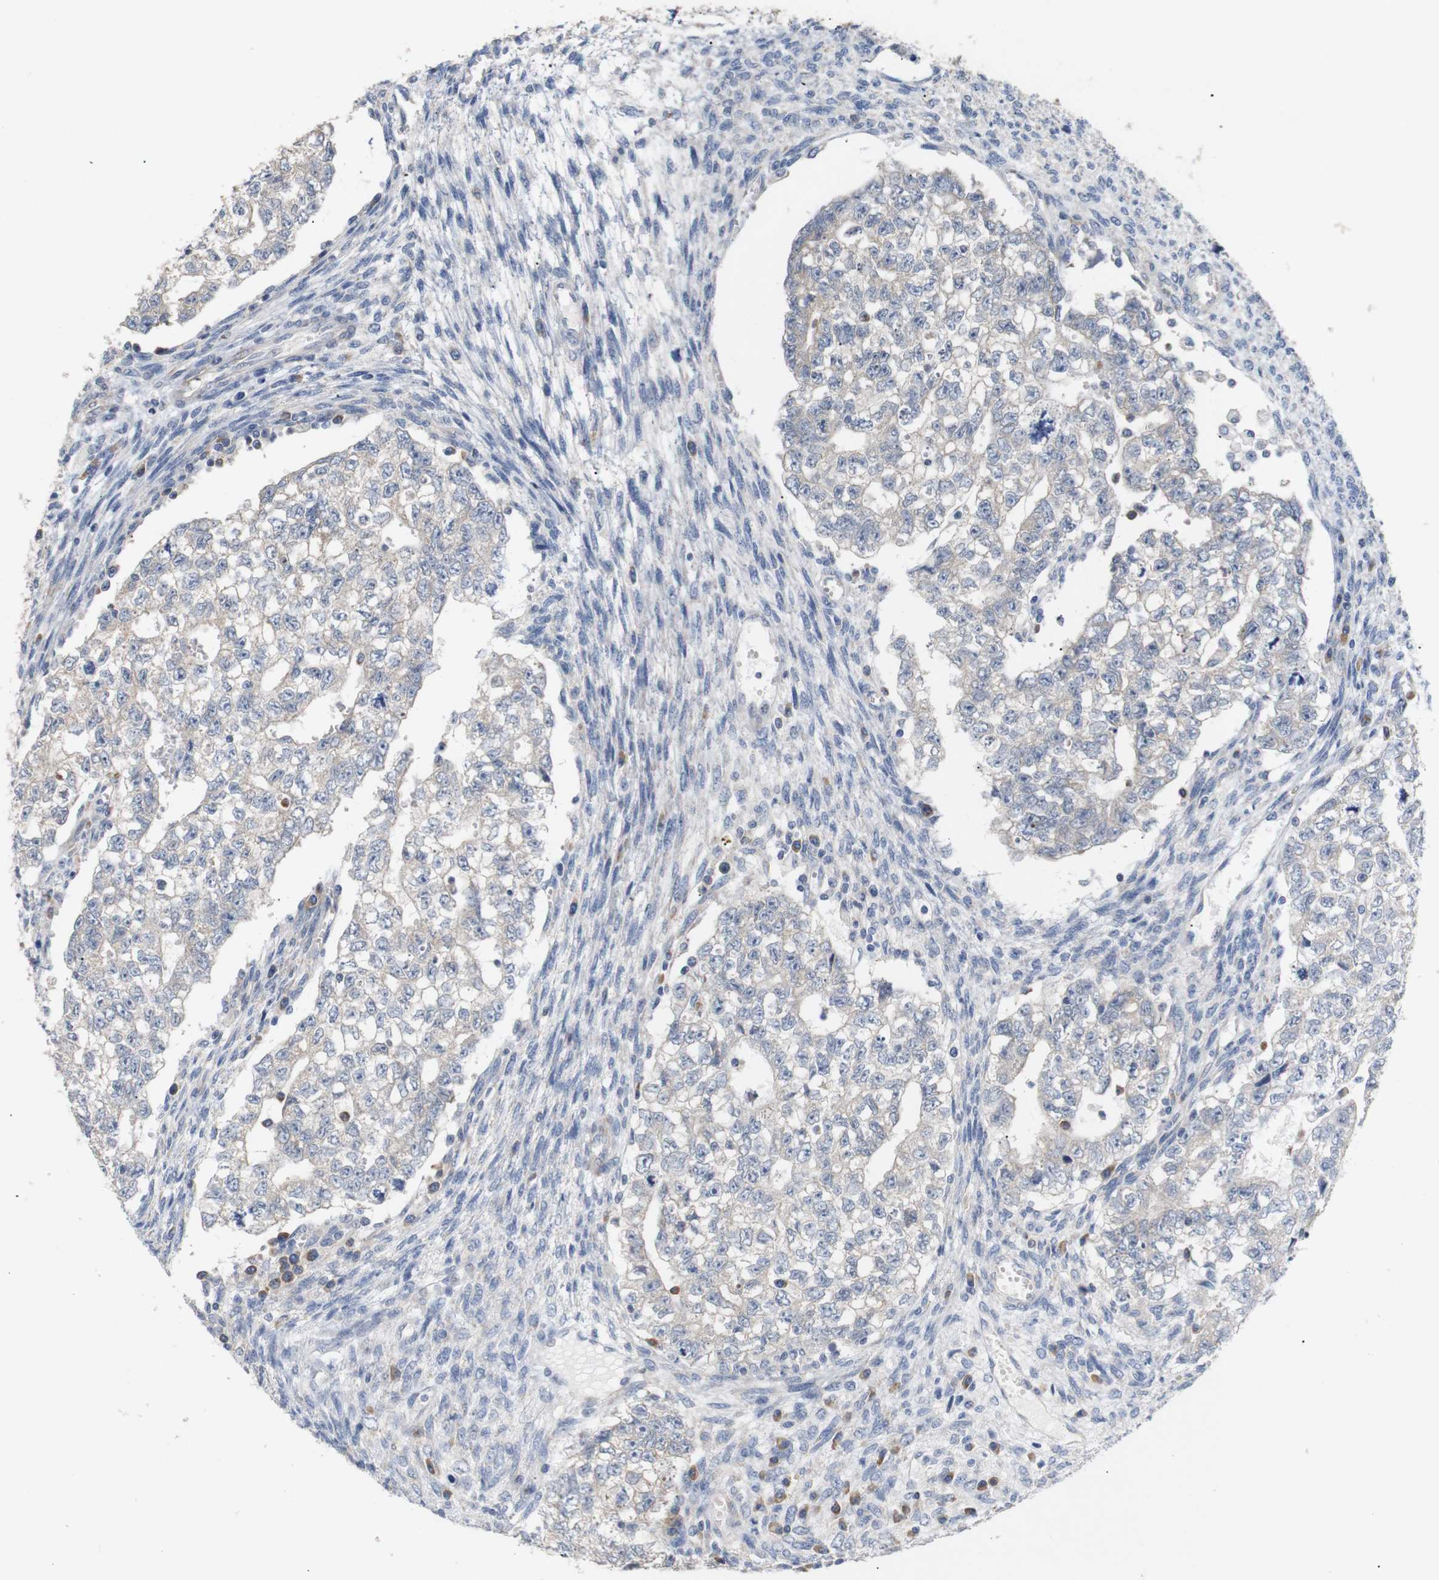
{"staining": {"intensity": "negative", "quantity": "none", "location": "none"}, "tissue": "testis cancer", "cell_type": "Tumor cells", "image_type": "cancer", "snomed": [{"axis": "morphology", "description": "Seminoma, NOS"}, {"axis": "morphology", "description": "Carcinoma, Embryonal, NOS"}, {"axis": "topography", "description": "Testis"}], "caption": "Immunohistochemical staining of human testis embryonal carcinoma demonstrates no significant expression in tumor cells.", "gene": "TRIM5", "patient": {"sex": "male", "age": 38}}